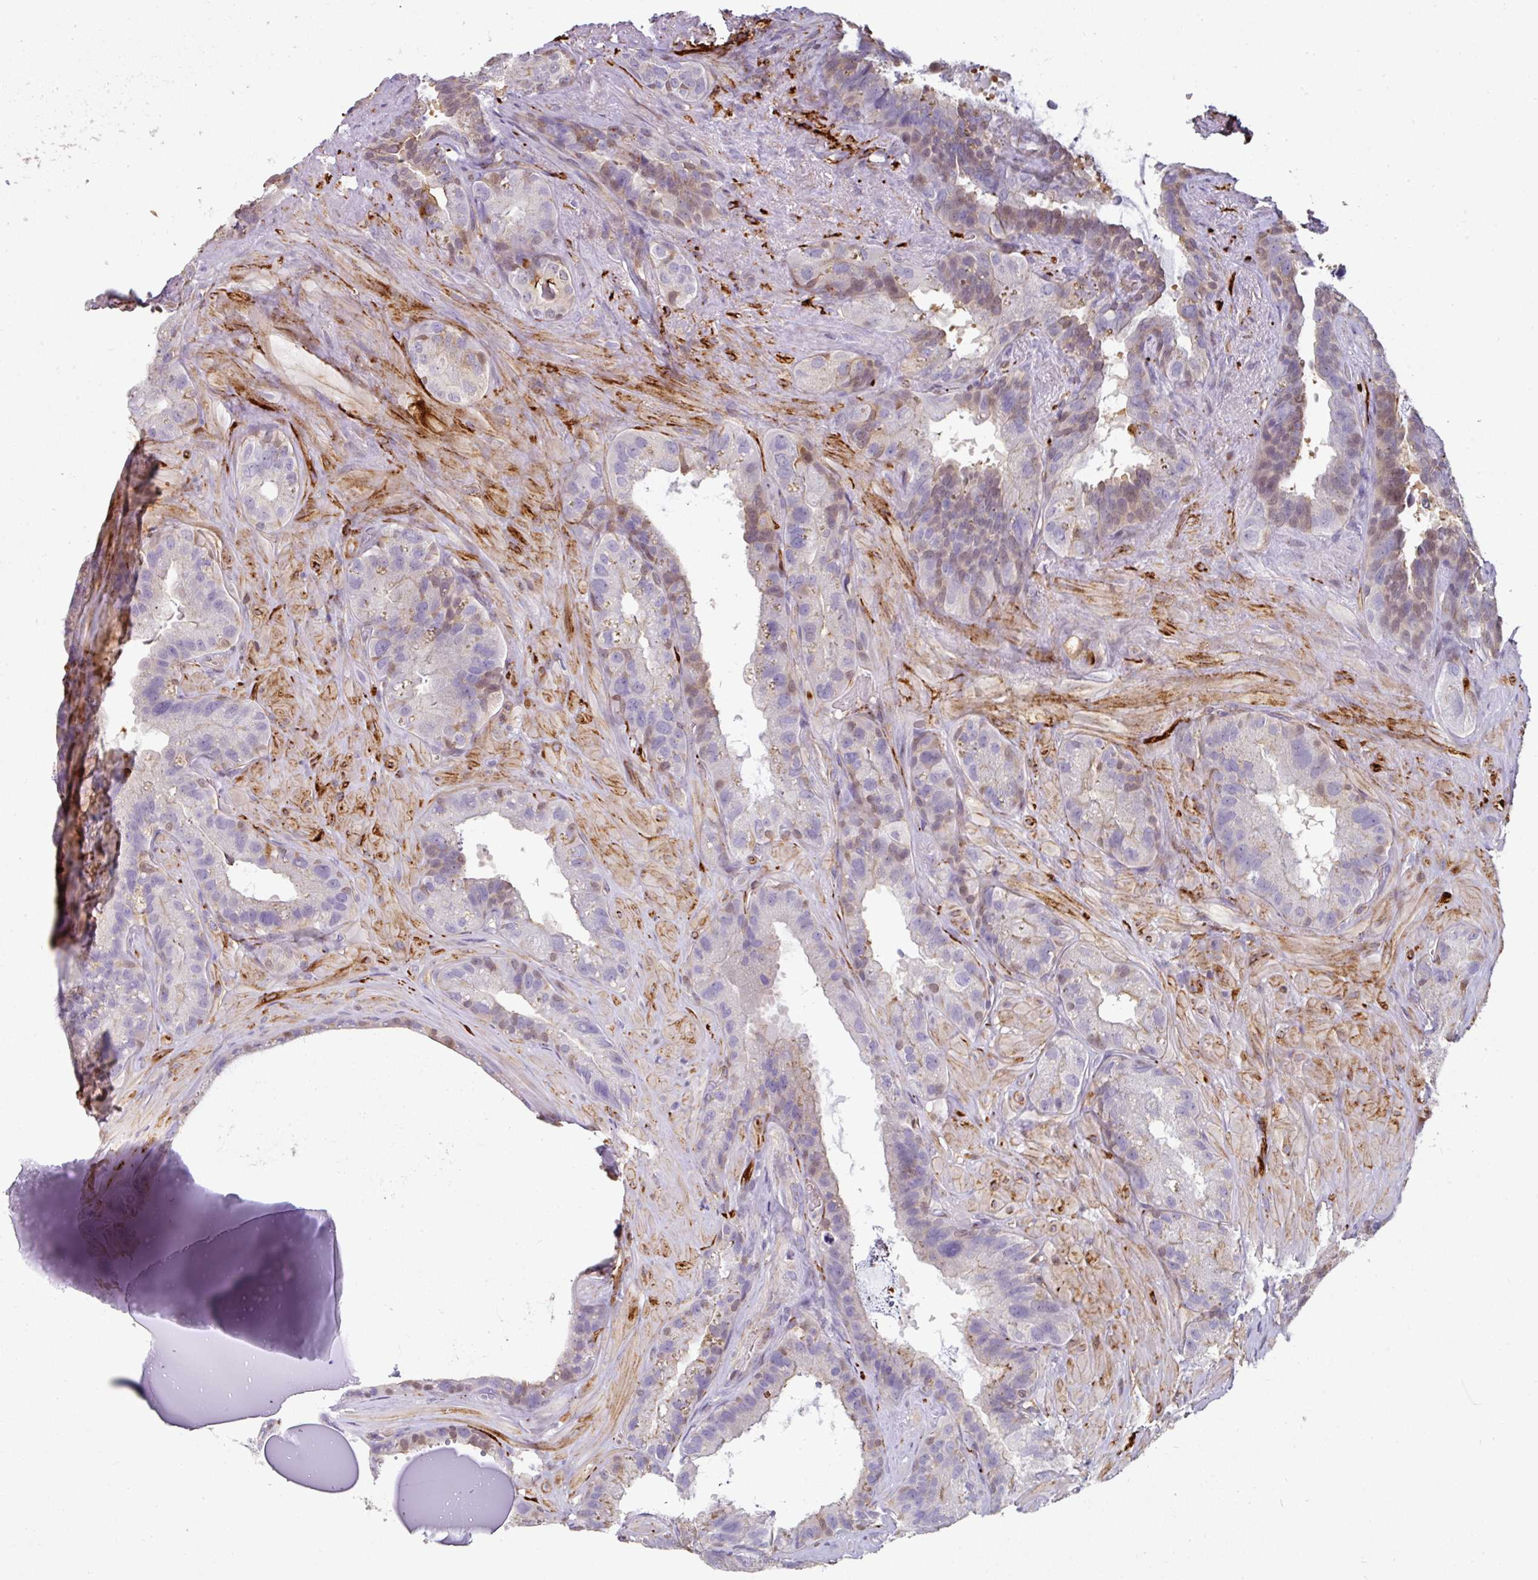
{"staining": {"intensity": "weak", "quantity": "<25%", "location": "cytoplasmic/membranous"}, "tissue": "seminal vesicle", "cell_type": "Glandular cells", "image_type": "normal", "snomed": [{"axis": "morphology", "description": "Normal tissue, NOS"}, {"axis": "topography", "description": "Seminal veicle"}, {"axis": "topography", "description": "Peripheral nerve tissue"}], "caption": "This image is of unremarkable seminal vesicle stained with immunohistochemistry (IHC) to label a protein in brown with the nuclei are counter-stained blue. There is no expression in glandular cells.", "gene": "BEND5", "patient": {"sex": "male", "age": 76}}